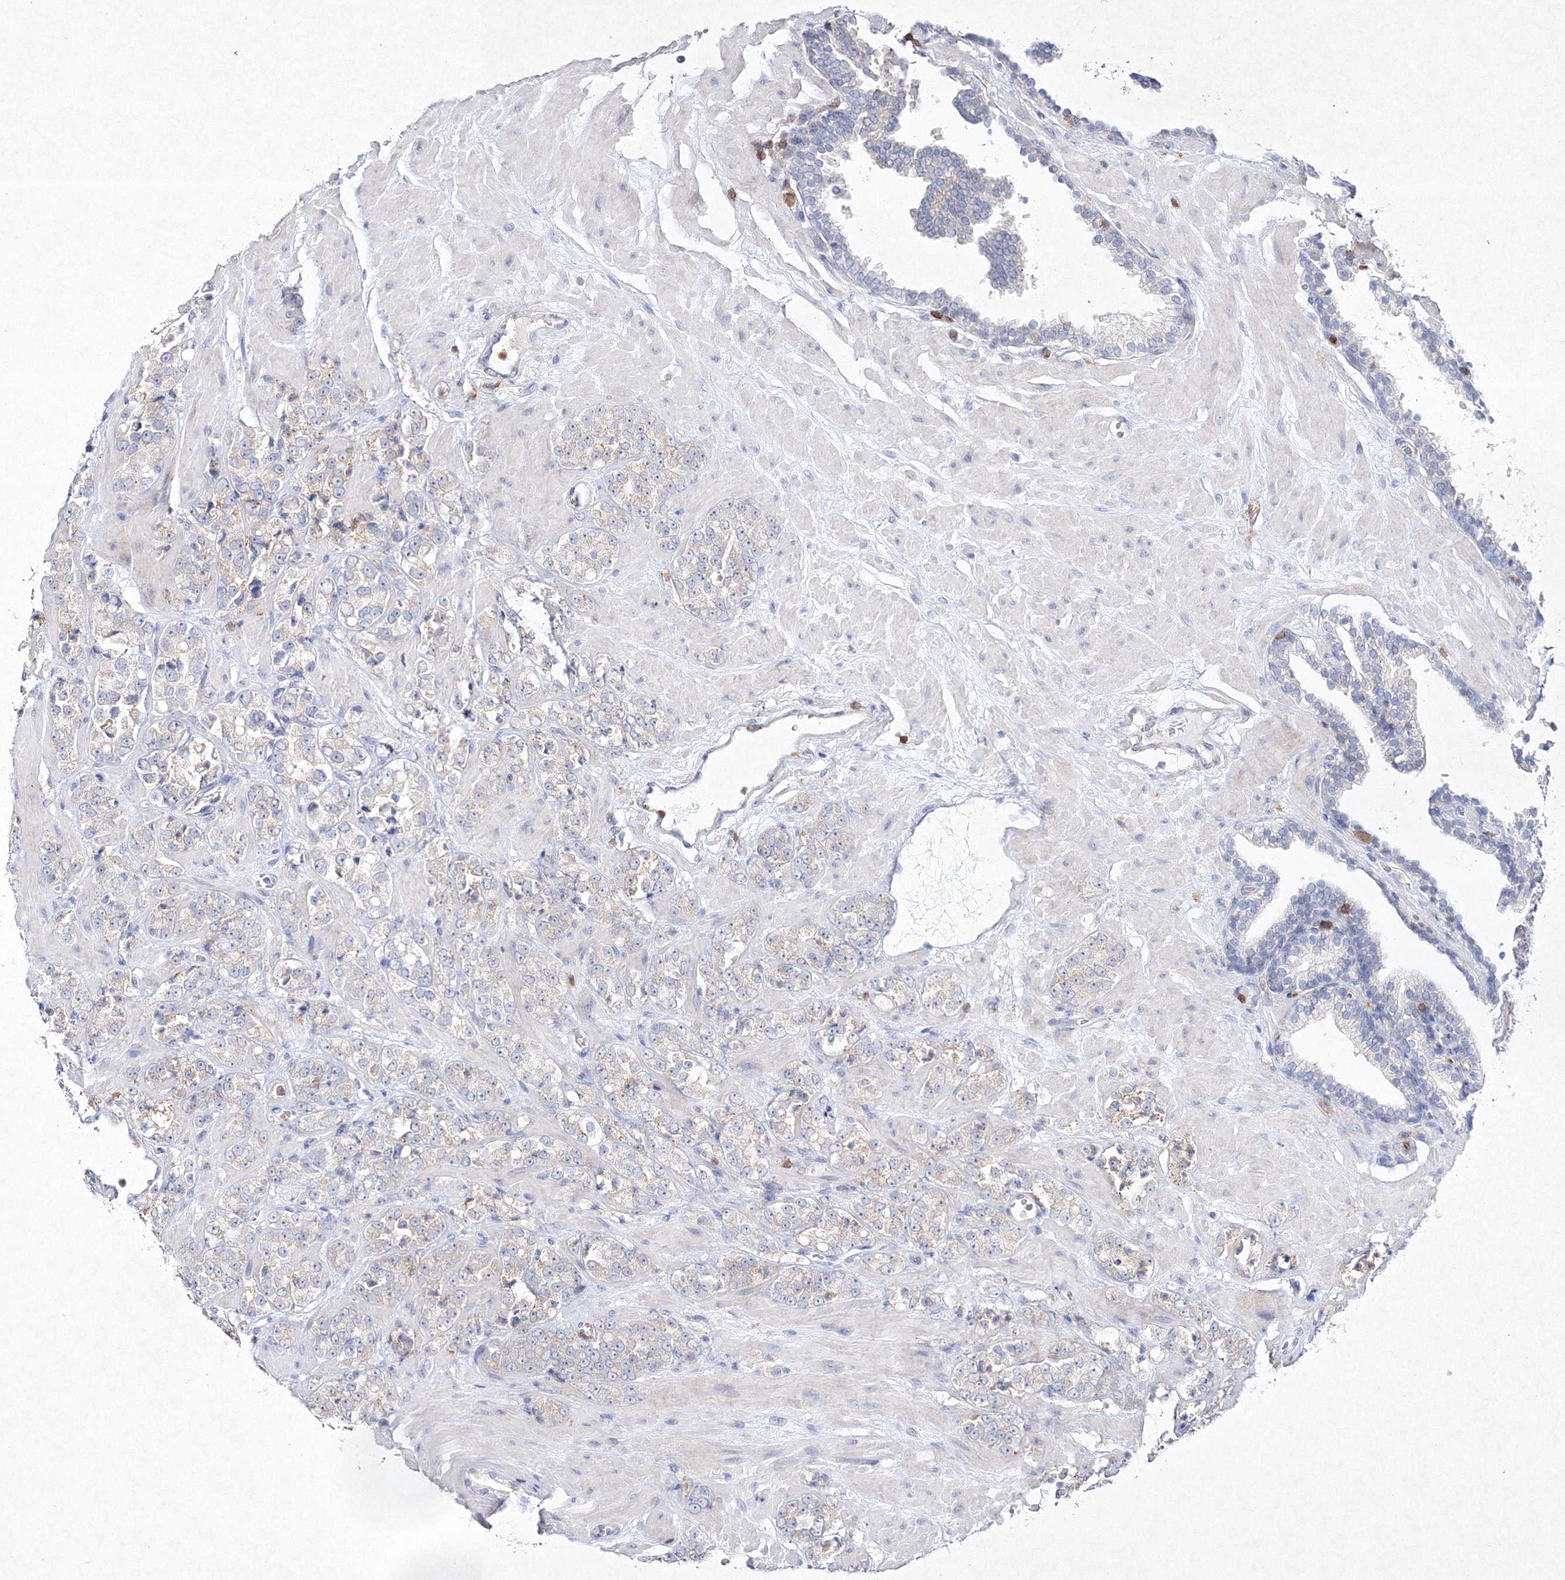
{"staining": {"intensity": "negative", "quantity": "none", "location": "none"}, "tissue": "prostate cancer", "cell_type": "Tumor cells", "image_type": "cancer", "snomed": [{"axis": "morphology", "description": "Adenocarcinoma, High grade"}, {"axis": "topography", "description": "Prostate"}], "caption": "An image of prostate cancer stained for a protein shows no brown staining in tumor cells.", "gene": "HCST", "patient": {"sex": "male", "age": 64}}